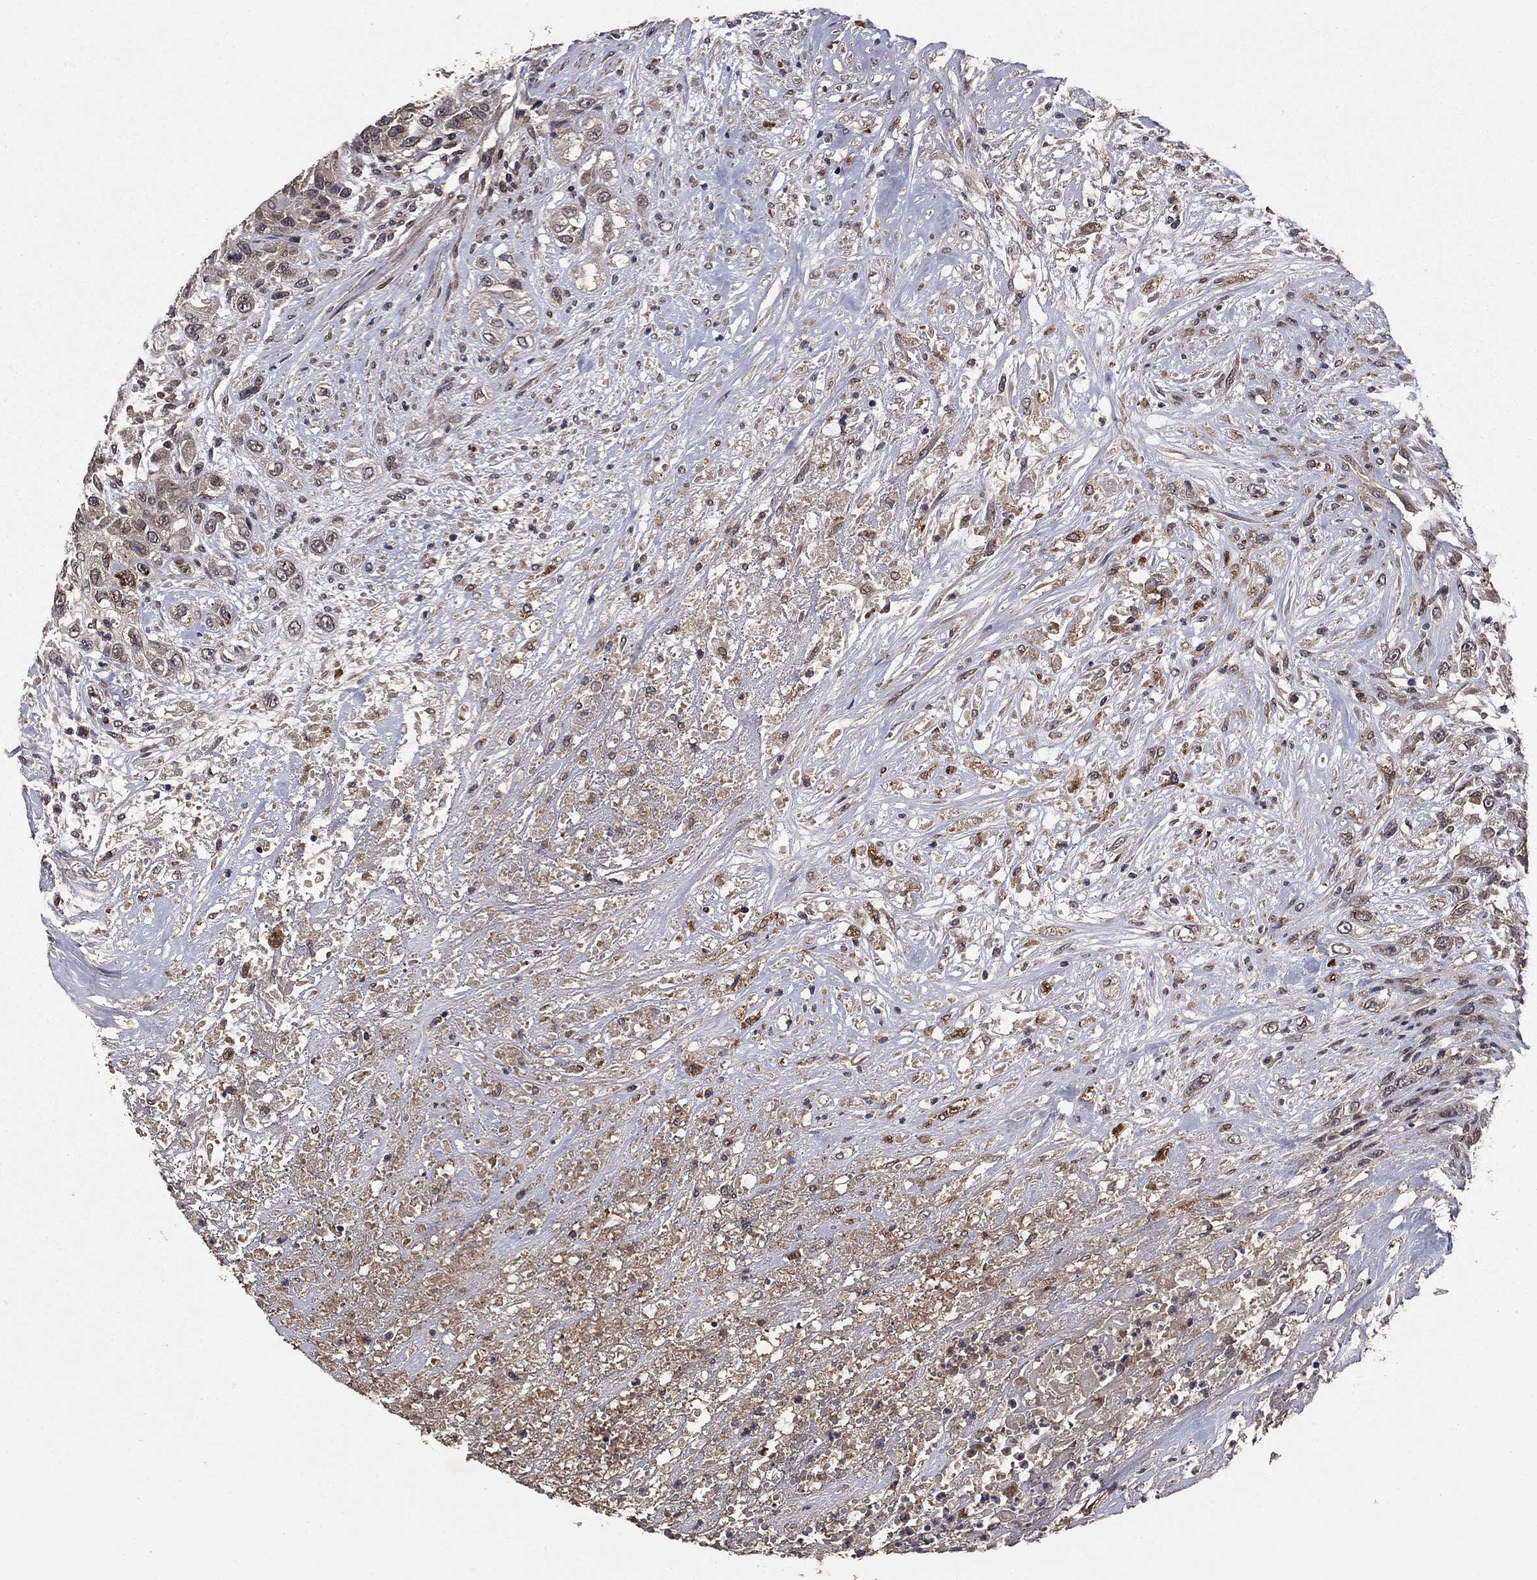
{"staining": {"intensity": "negative", "quantity": "none", "location": "none"}, "tissue": "urothelial cancer", "cell_type": "Tumor cells", "image_type": "cancer", "snomed": [{"axis": "morphology", "description": "Urothelial carcinoma, High grade"}, {"axis": "topography", "description": "Urinary bladder"}], "caption": "This is a histopathology image of immunohistochemistry (IHC) staining of urothelial cancer, which shows no positivity in tumor cells.", "gene": "DHRS1", "patient": {"sex": "female", "age": 56}}